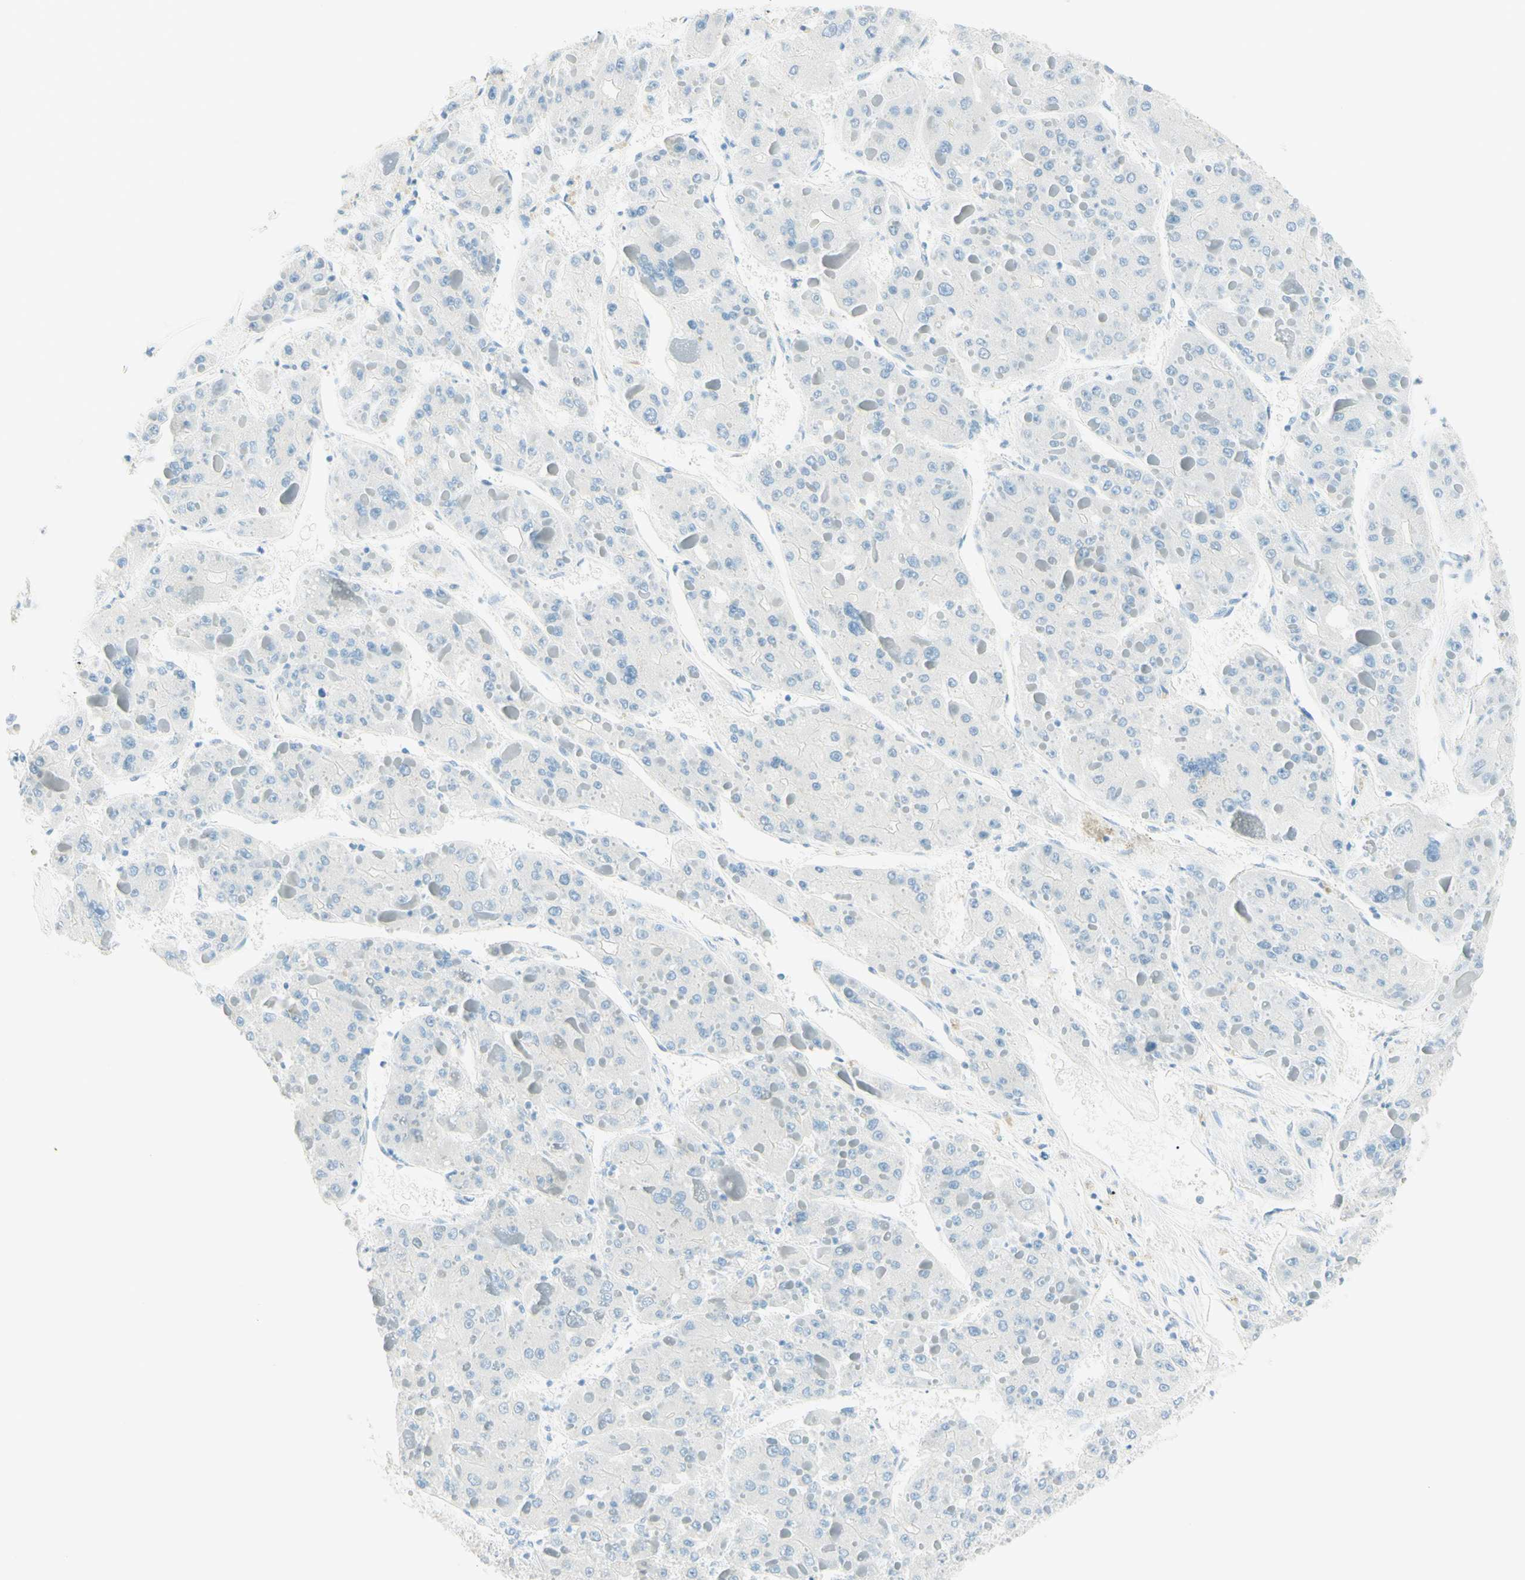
{"staining": {"intensity": "negative", "quantity": "none", "location": "none"}, "tissue": "liver cancer", "cell_type": "Tumor cells", "image_type": "cancer", "snomed": [{"axis": "morphology", "description": "Carcinoma, Hepatocellular, NOS"}, {"axis": "topography", "description": "Liver"}], "caption": "IHC of human liver cancer (hepatocellular carcinoma) demonstrates no staining in tumor cells.", "gene": "TMEM132D", "patient": {"sex": "female", "age": 73}}